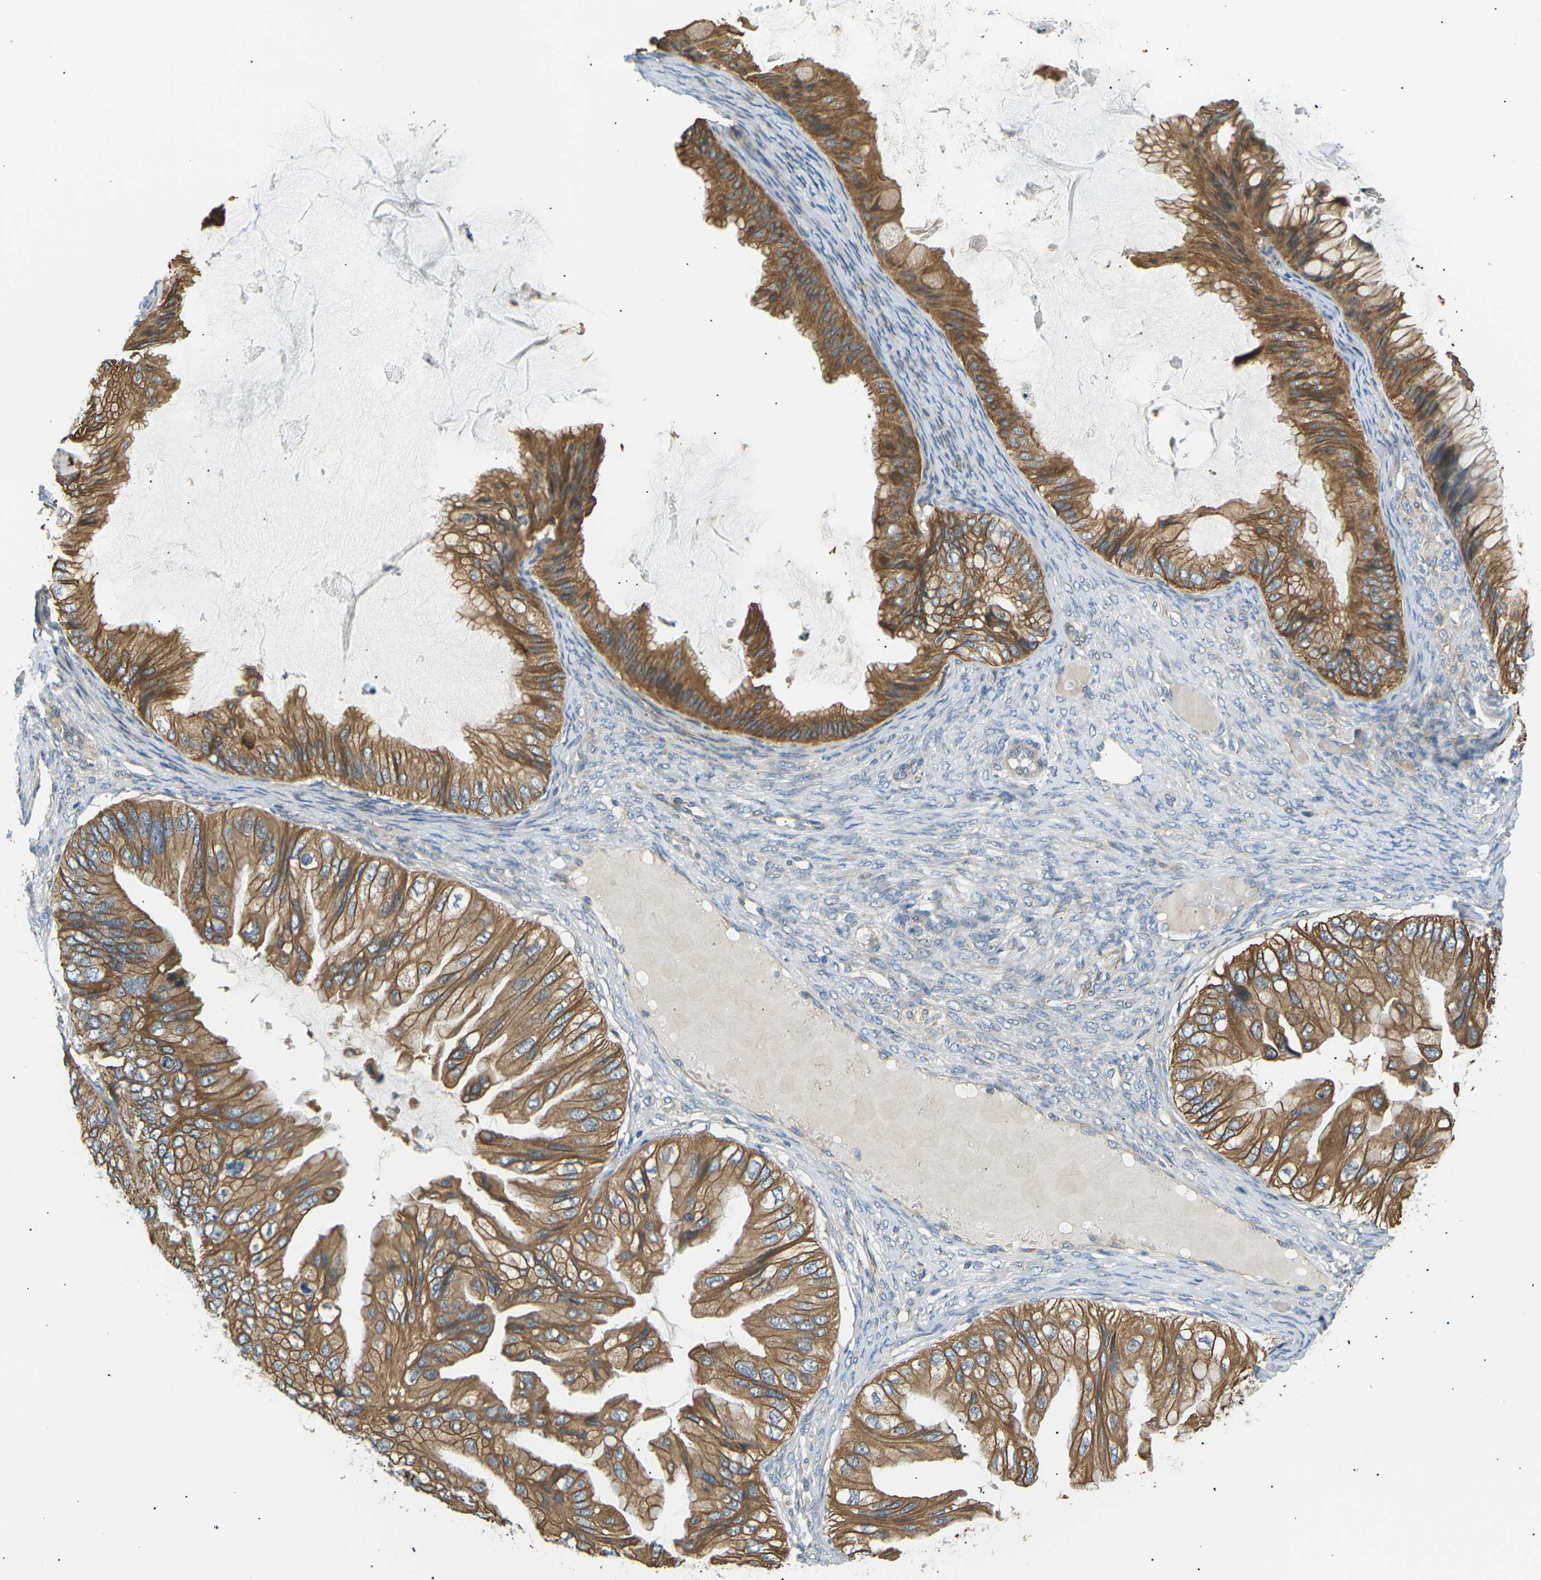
{"staining": {"intensity": "moderate", "quantity": ">75%", "location": "cytoplasmic/membranous"}, "tissue": "ovarian cancer", "cell_type": "Tumor cells", "image_type": "cancer", "snomed": [{"axis": "morphology", "description": "Cystadenocarcinoma, mucinous, NOS"}, {"axis": "topography", "description": "Ovary"}], "caption": "Protein expression by IHC reveals moderate cytoplasmic/membranous positivity in approximately >75% of tumor cells in ovarian mucinous cystadenocarcinoma.", "gene": "TBC1D8", "patient": {"sex": "female", "age": 61}}